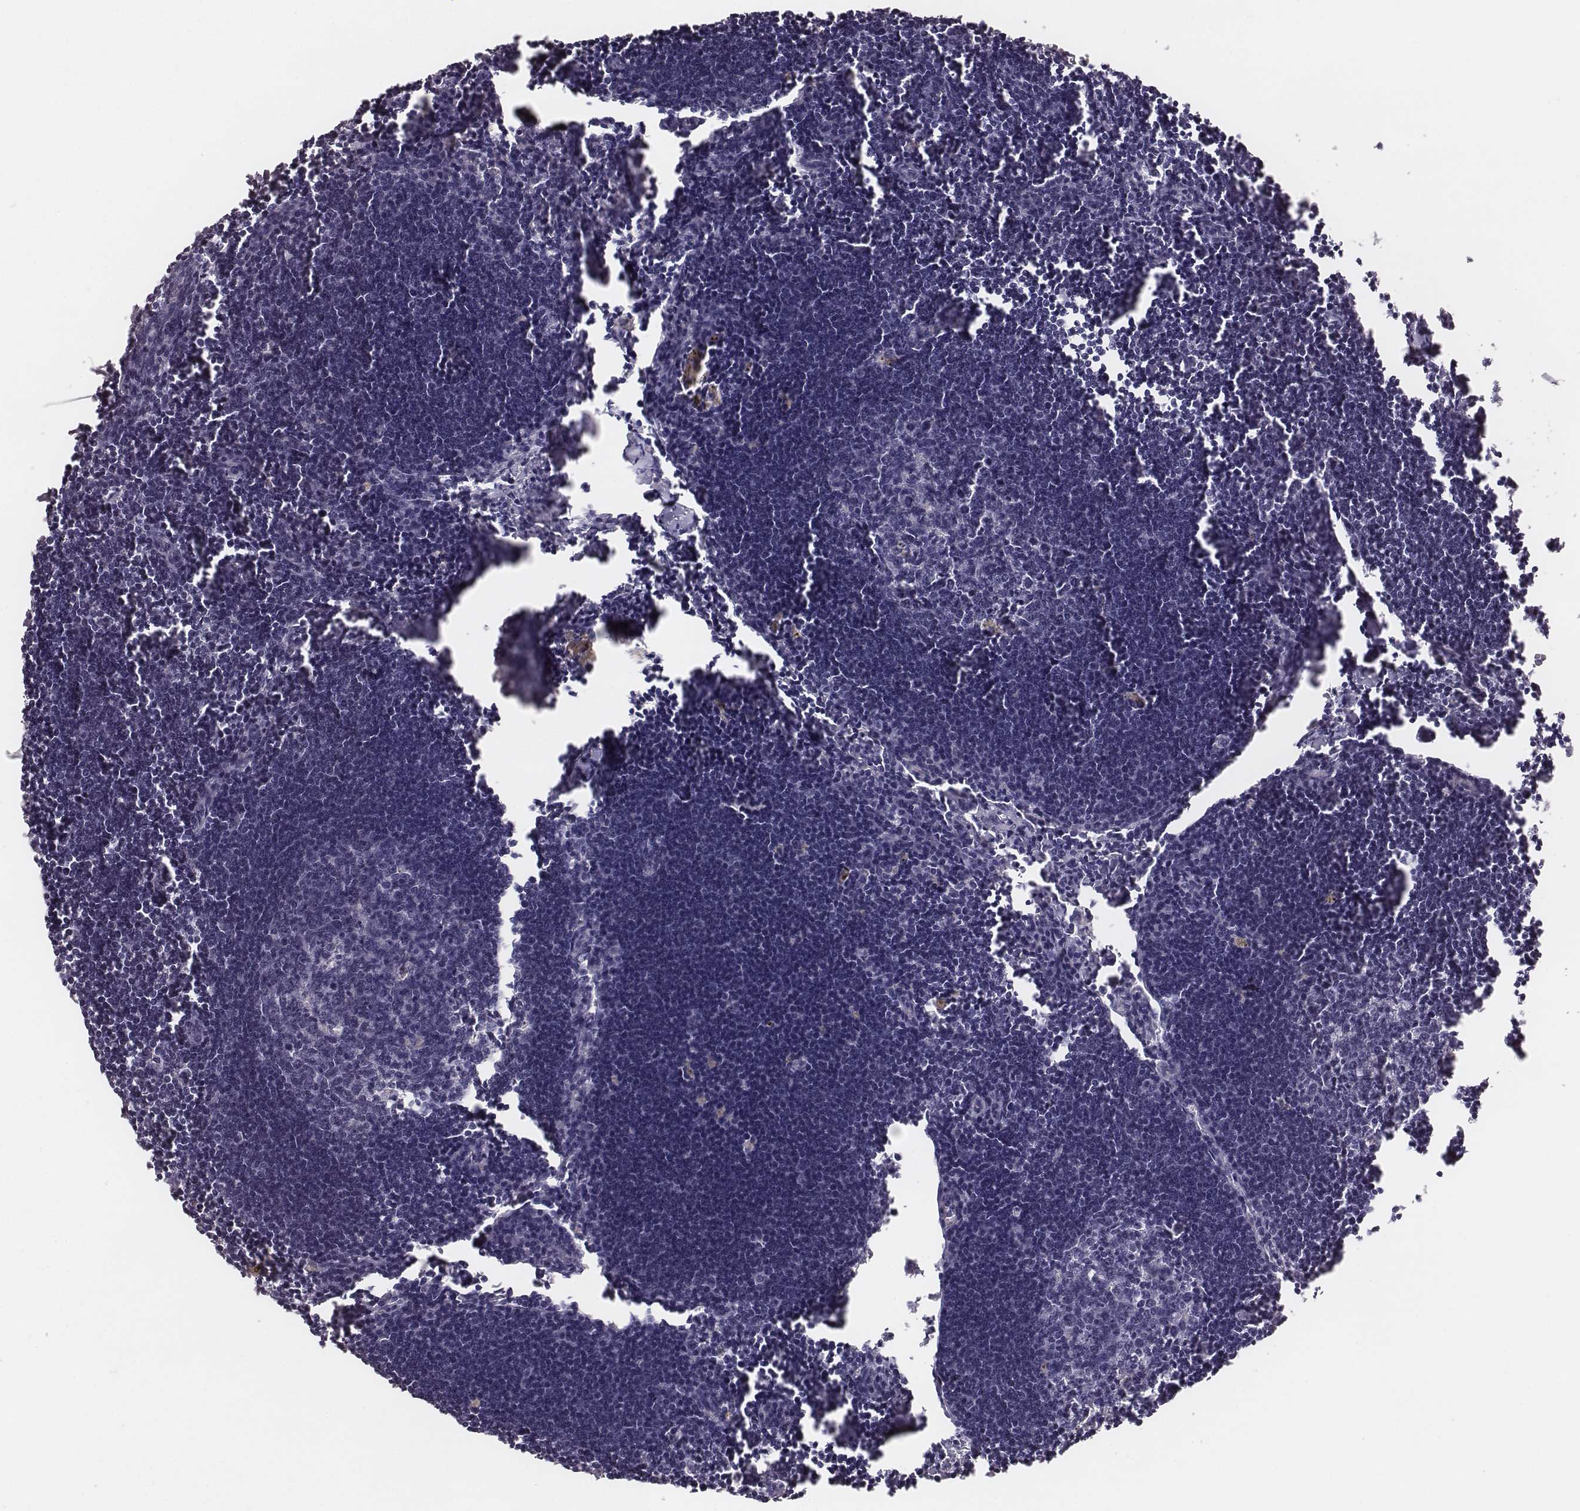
{"staining": {"intensity": "negative", "quantity": "none", "location": "none"}, "tissue": "lymph node", "cell_type": "Germinal center cells", "image_type": "normal", "snomed": [{"axis": "morphology", "description": "Normal tissue, NOS"}, {"axis": "topography", "description": "Lymph node"}], "caption": "Germinal center cells show no significant protein expression in normal lymph node.", "gene": "CSHL1", "patient": {"sex": "male", "age": 55}}